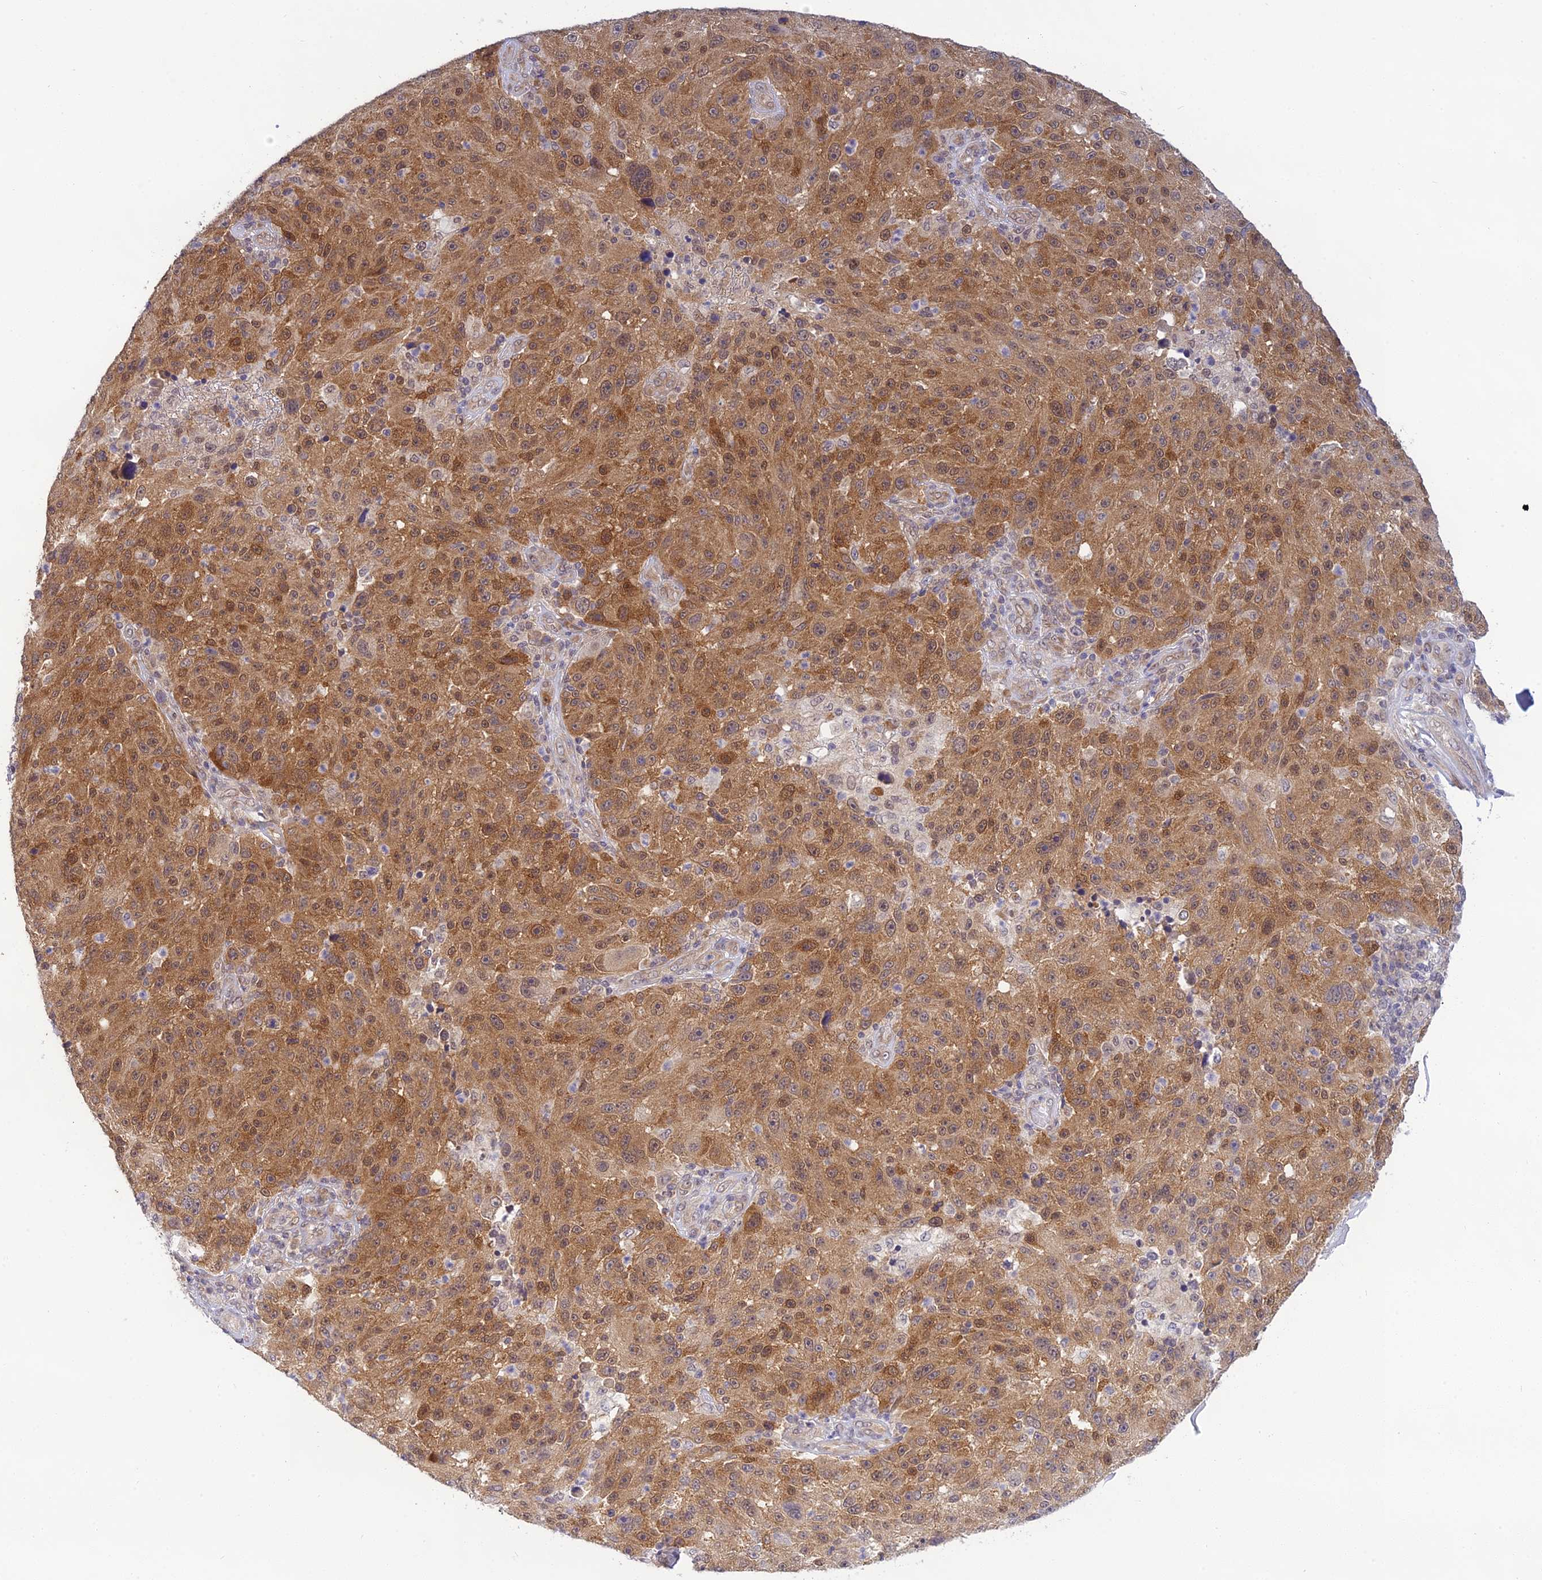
{"staining": {"intensity": "moderate", "quantity": ">75%", "location": "cytoplasmic/membranous,nuclear"}, "tissue": "melanoma", "cell_type": "Tumor cells", "image_type": "cancer", "snomed": [{"axis": "morphology", "description": "Malignant melanoma, NOS"}, {"axis": "topography", "description": "Skin"}], "caption": "Tumor cells exhibit medium levels of moderate cytoplasmic/membranous and nuclear expression in about >75% of cells in human melanoma. (IHC, brightfield microscopy, high magnification).", "gene": "SKIC8", "patient": {"sex": "male", "age": 53}}